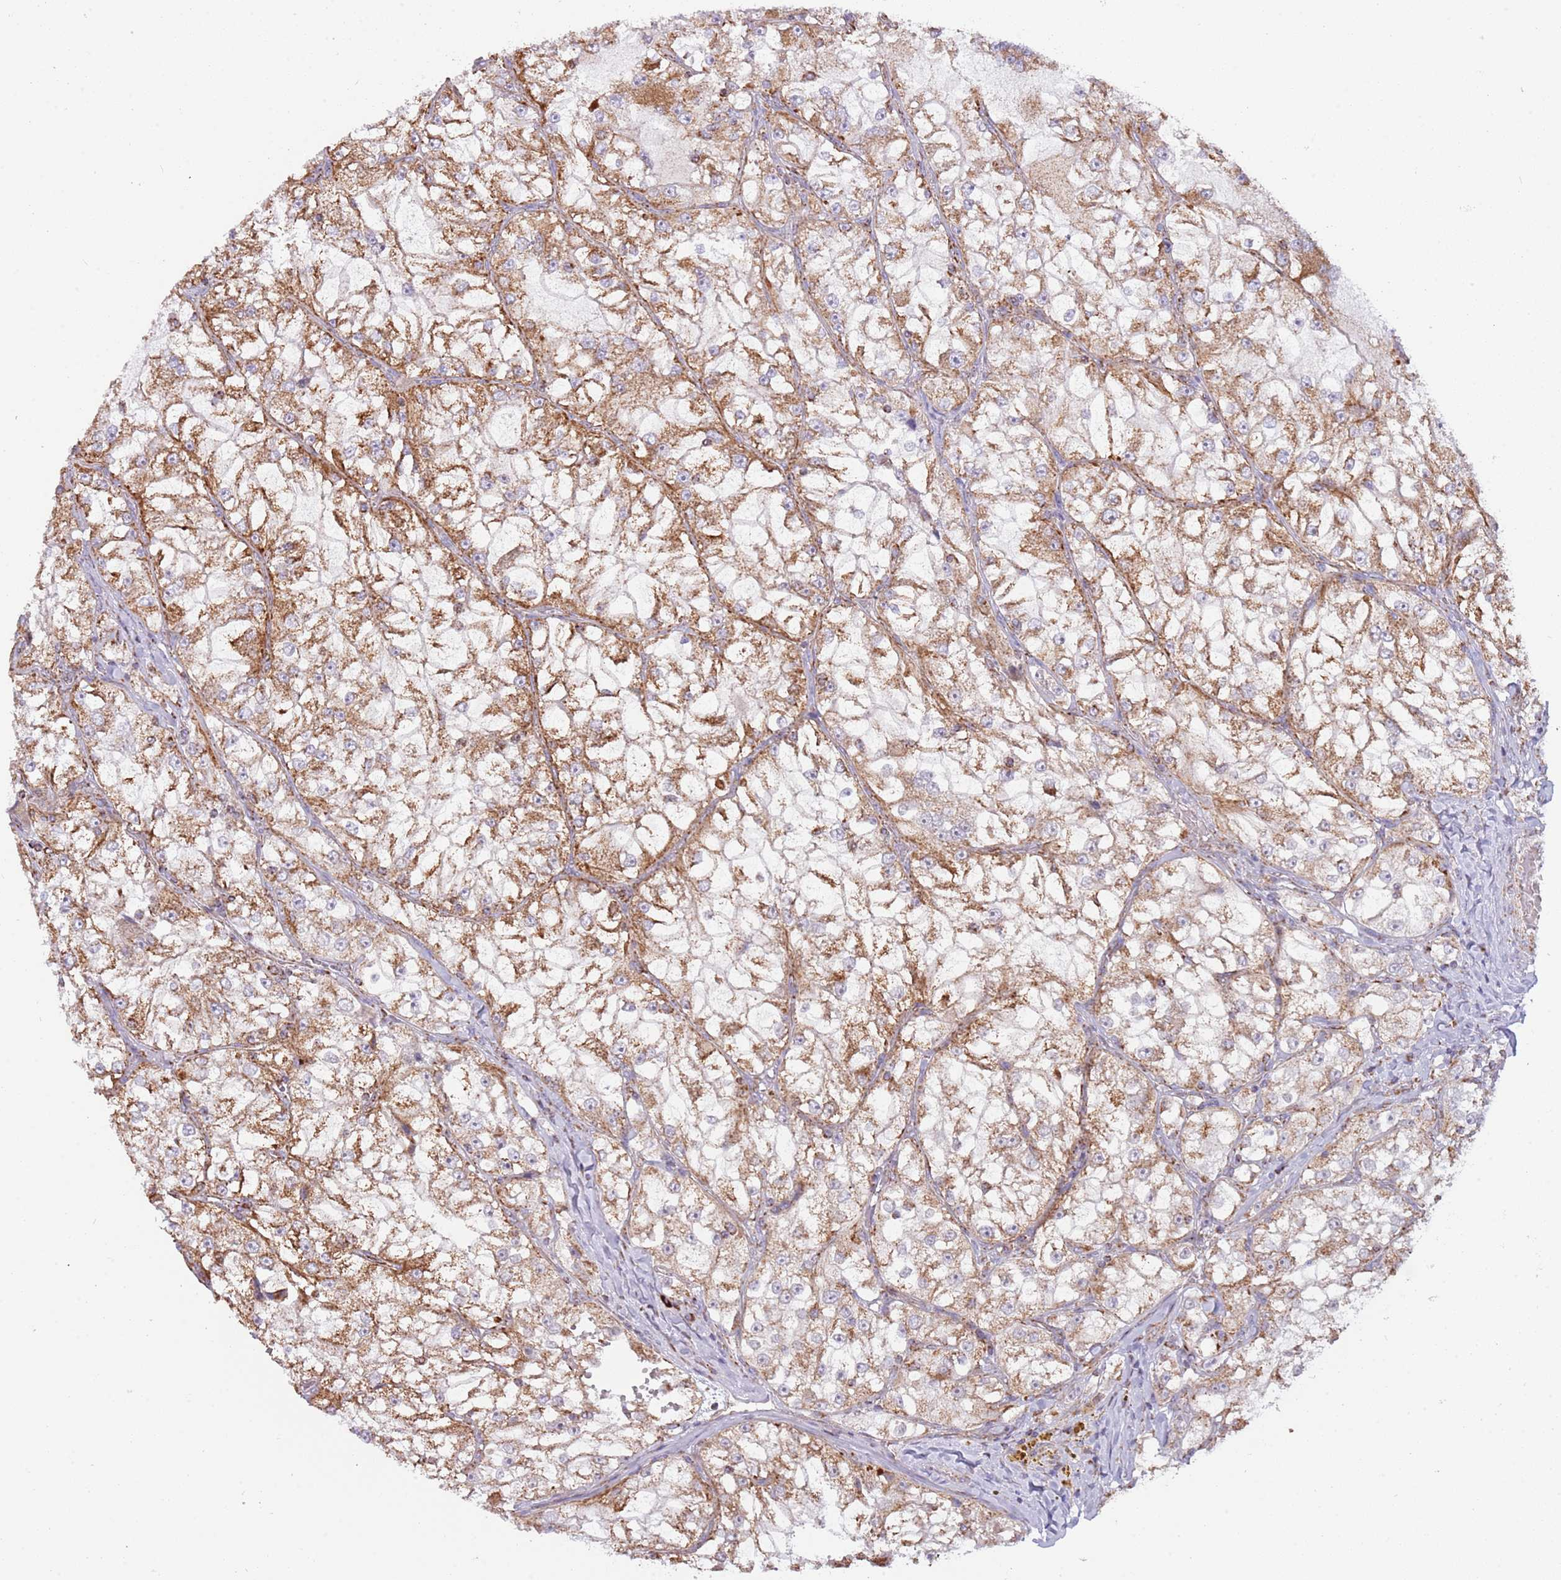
{"staining": {"intensity": "moderate", "quantity": ">75%", "location": "cytoplasmic/membranous"}, "tissue": "renal cancer", "cell_type": "Tumor cells", "image_type": "cancer", "snomed": [{"axis": "morphology", "description": "Adenocarcinoma, NOS"}, {"axis": "topography", "description": "Kidney"}], "caption": "An IHC micrograph of tumor tissue is shown. Protein staining in brown shows moderate cytoplasmic/membranous positivity in renal adenocarcinoma within tumor cells. (Brightfield microscopy of DAB IHC at high magnification).", "gene": "LHX6", "patient": {"sex": "female", "age": 72}}